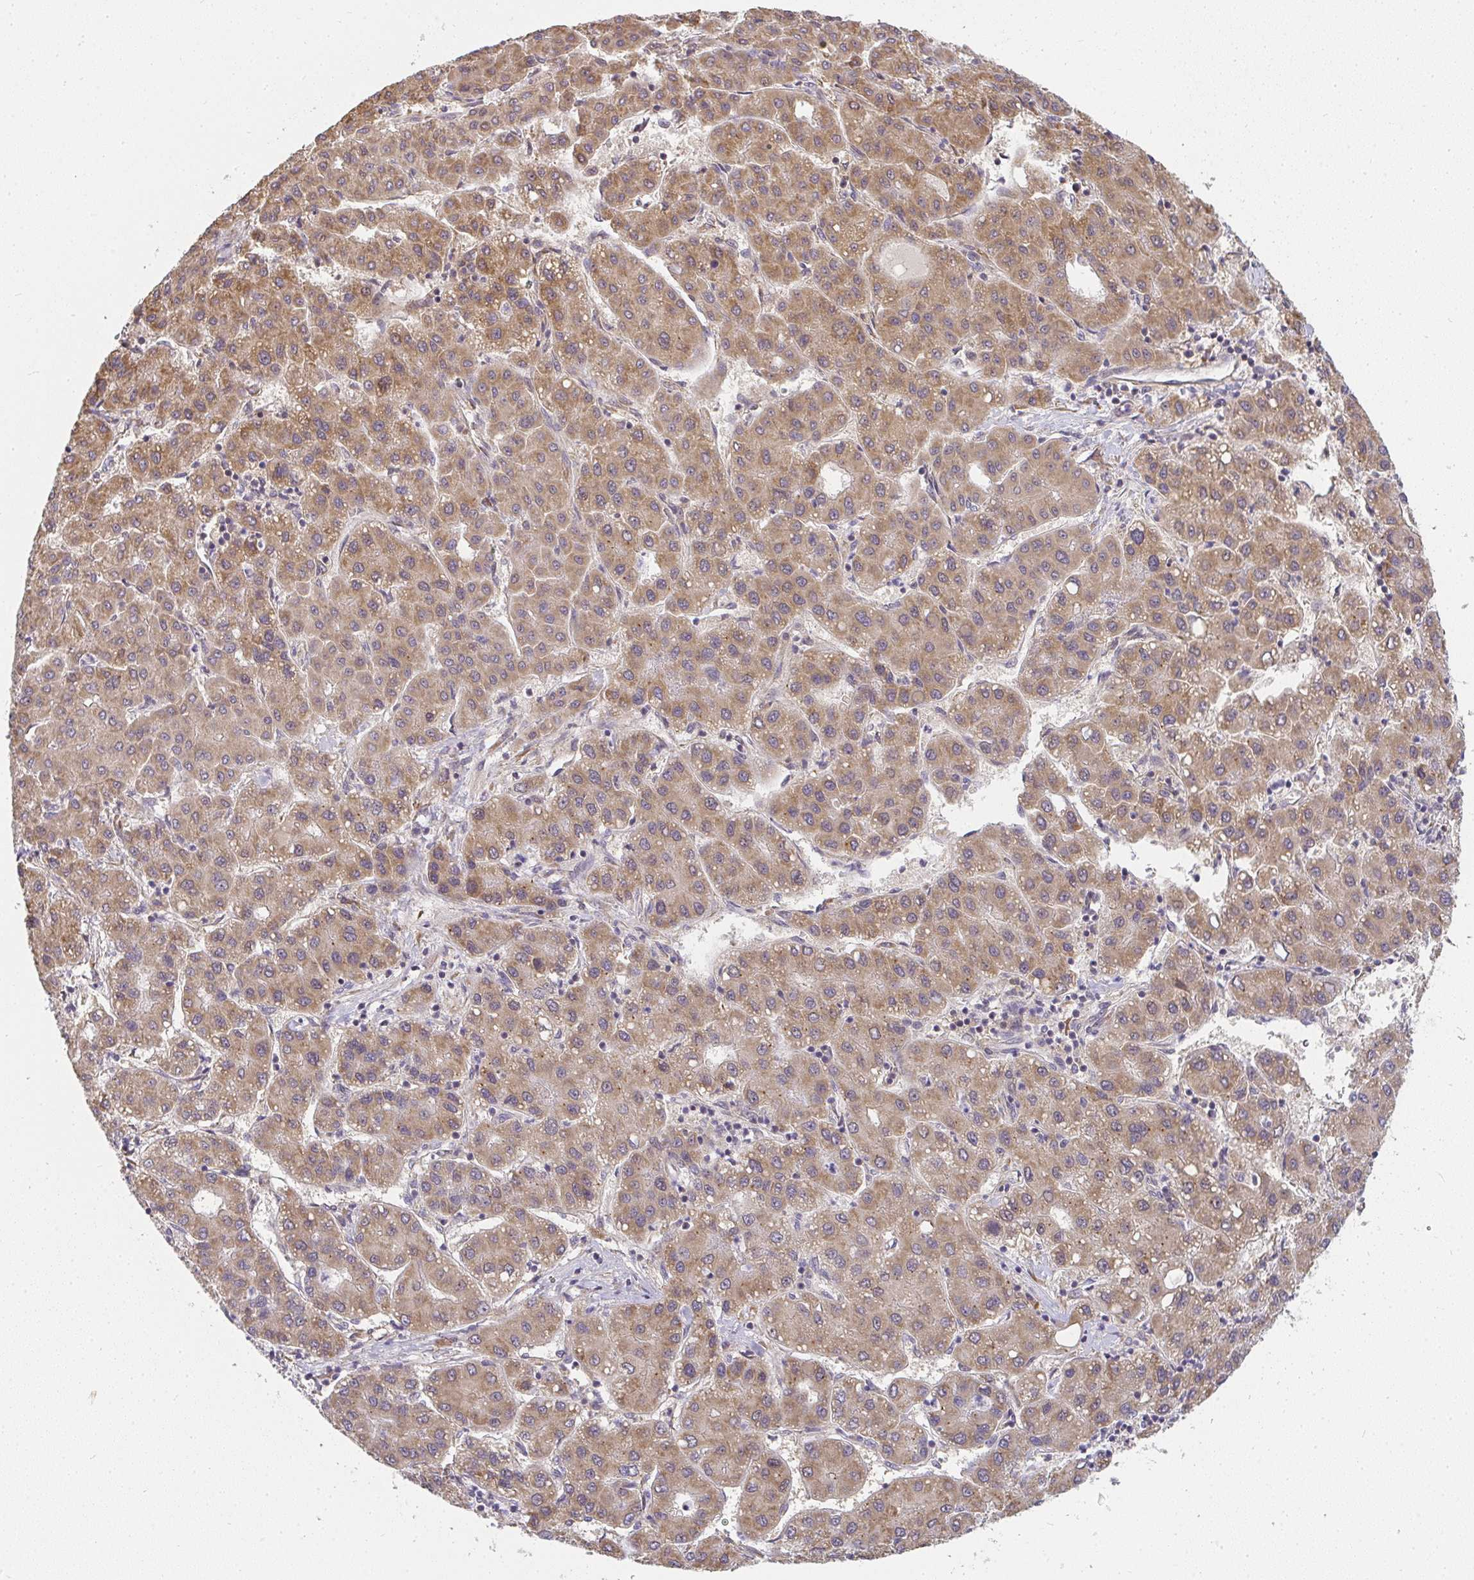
{"staining": {"intensity": "moderate", "quantity": ">75%", "location": "cytoplasmic/membranous"}, "tissue": "liver cancer", "cell_type": "Tumor cells", "image_type": "cancer", "snomed": [{"axis": "morphology", "description": "Carcinoma, Hepatocellular, NOS"}, {"axis": "topography", "description": "Liver"}], "caption": "The image shows a brown stain indicating the presence of a protein in the cytoplasmic/membranous of tumor cells in hepatocellular carcinoma (liver). The protein is shown in brown color, while the nuclei are stained blue.", "gene": "SLC35B3", "patient": {"sex": "male", "age": 65}}